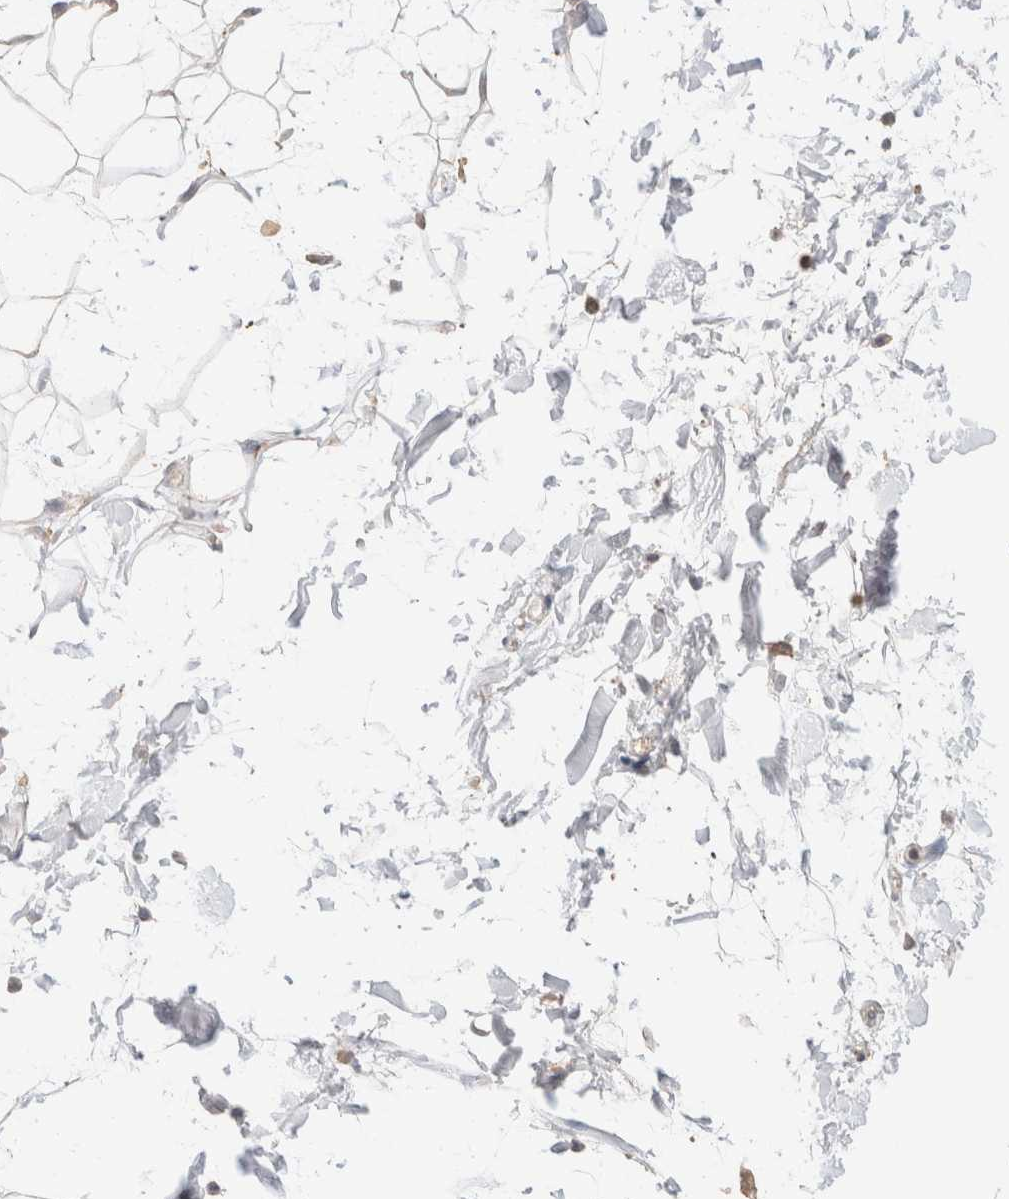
{"staining": {"intensity": "negative", "quantity": "none", "location": "none"}, "tissue": "adipose tissue", "cell_type": "Adipocytes", "image_type": "normal", "snomed": [{"axis": "morphology", "description": "Normal tissue, NOS"}, {"axis": "topography", "description": "Soft tissue"}], "caption": "DAB immunohistochemical staining of normal adipose tissue reveals no significant staining in adipocytes.", "gene": "TRIM41", "patient": {"sex": "male", "age": 72}}